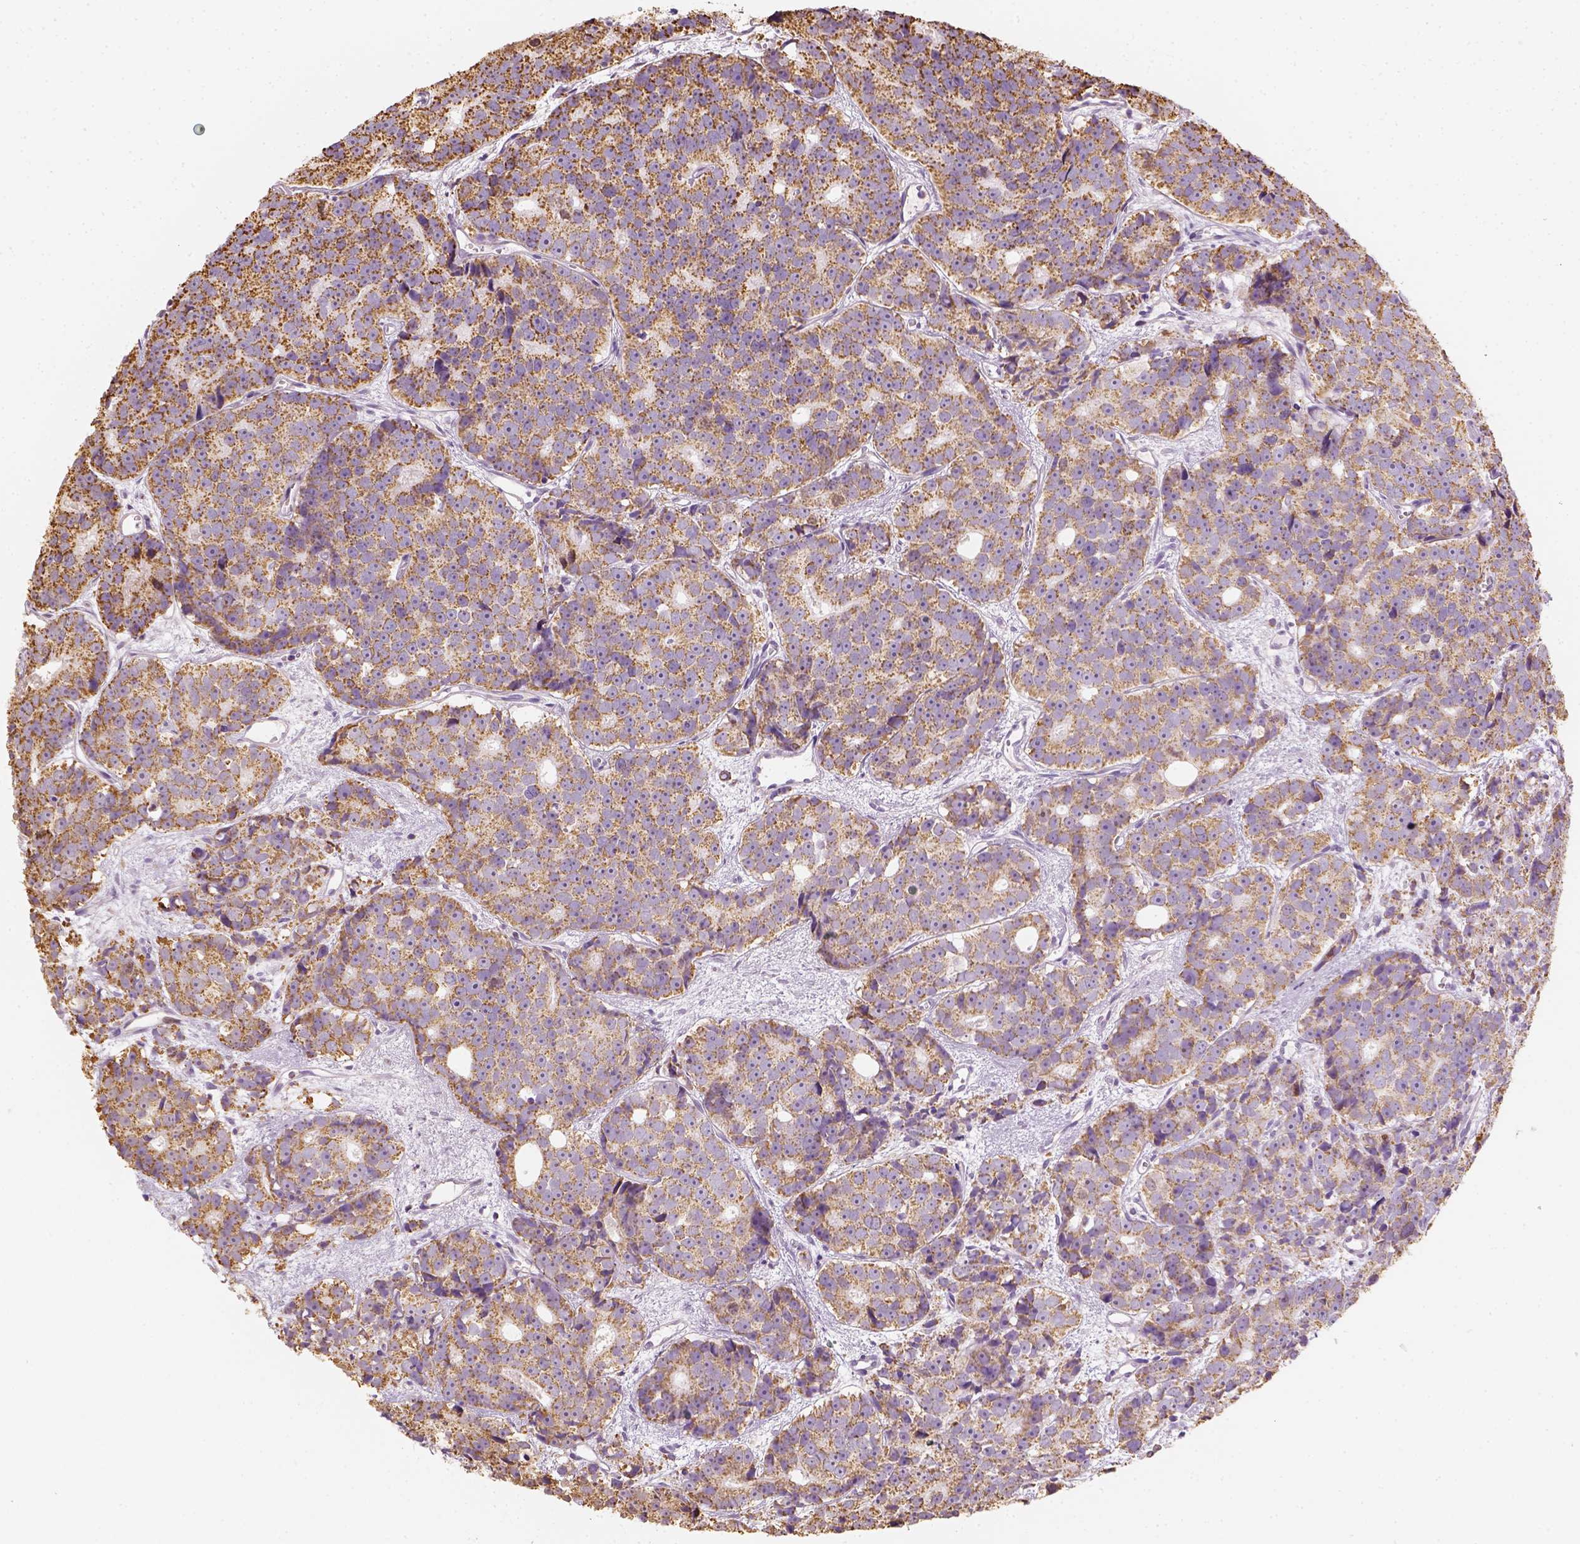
{"staining": {"intensity": "moderate", "quantity": ">75%", "location": "cytoplasmic/membranous"}, "tissue": "prostate cancer", "cell_type": "Tumor cells", "image_type": "cancer", "snomed": [{"axis": "morphology", "description": "Adenocarcinoma, High grade"}, {"axis": "topography", "description": "Prostate"}], "caption": "Immunohistochemical staining of prostate cancer shows moderate cytoplasmic/membranous protein positivity in approximately >75% of tumor cells. The protein of interest is stained brown, and the nuclei are stained in blue (DAB (3,3'-diaminobenzidine) IHC with brightfield microscopy, high magnification).", "gene": "LCA5", "patient": {"sex": "male", "age": 77}}